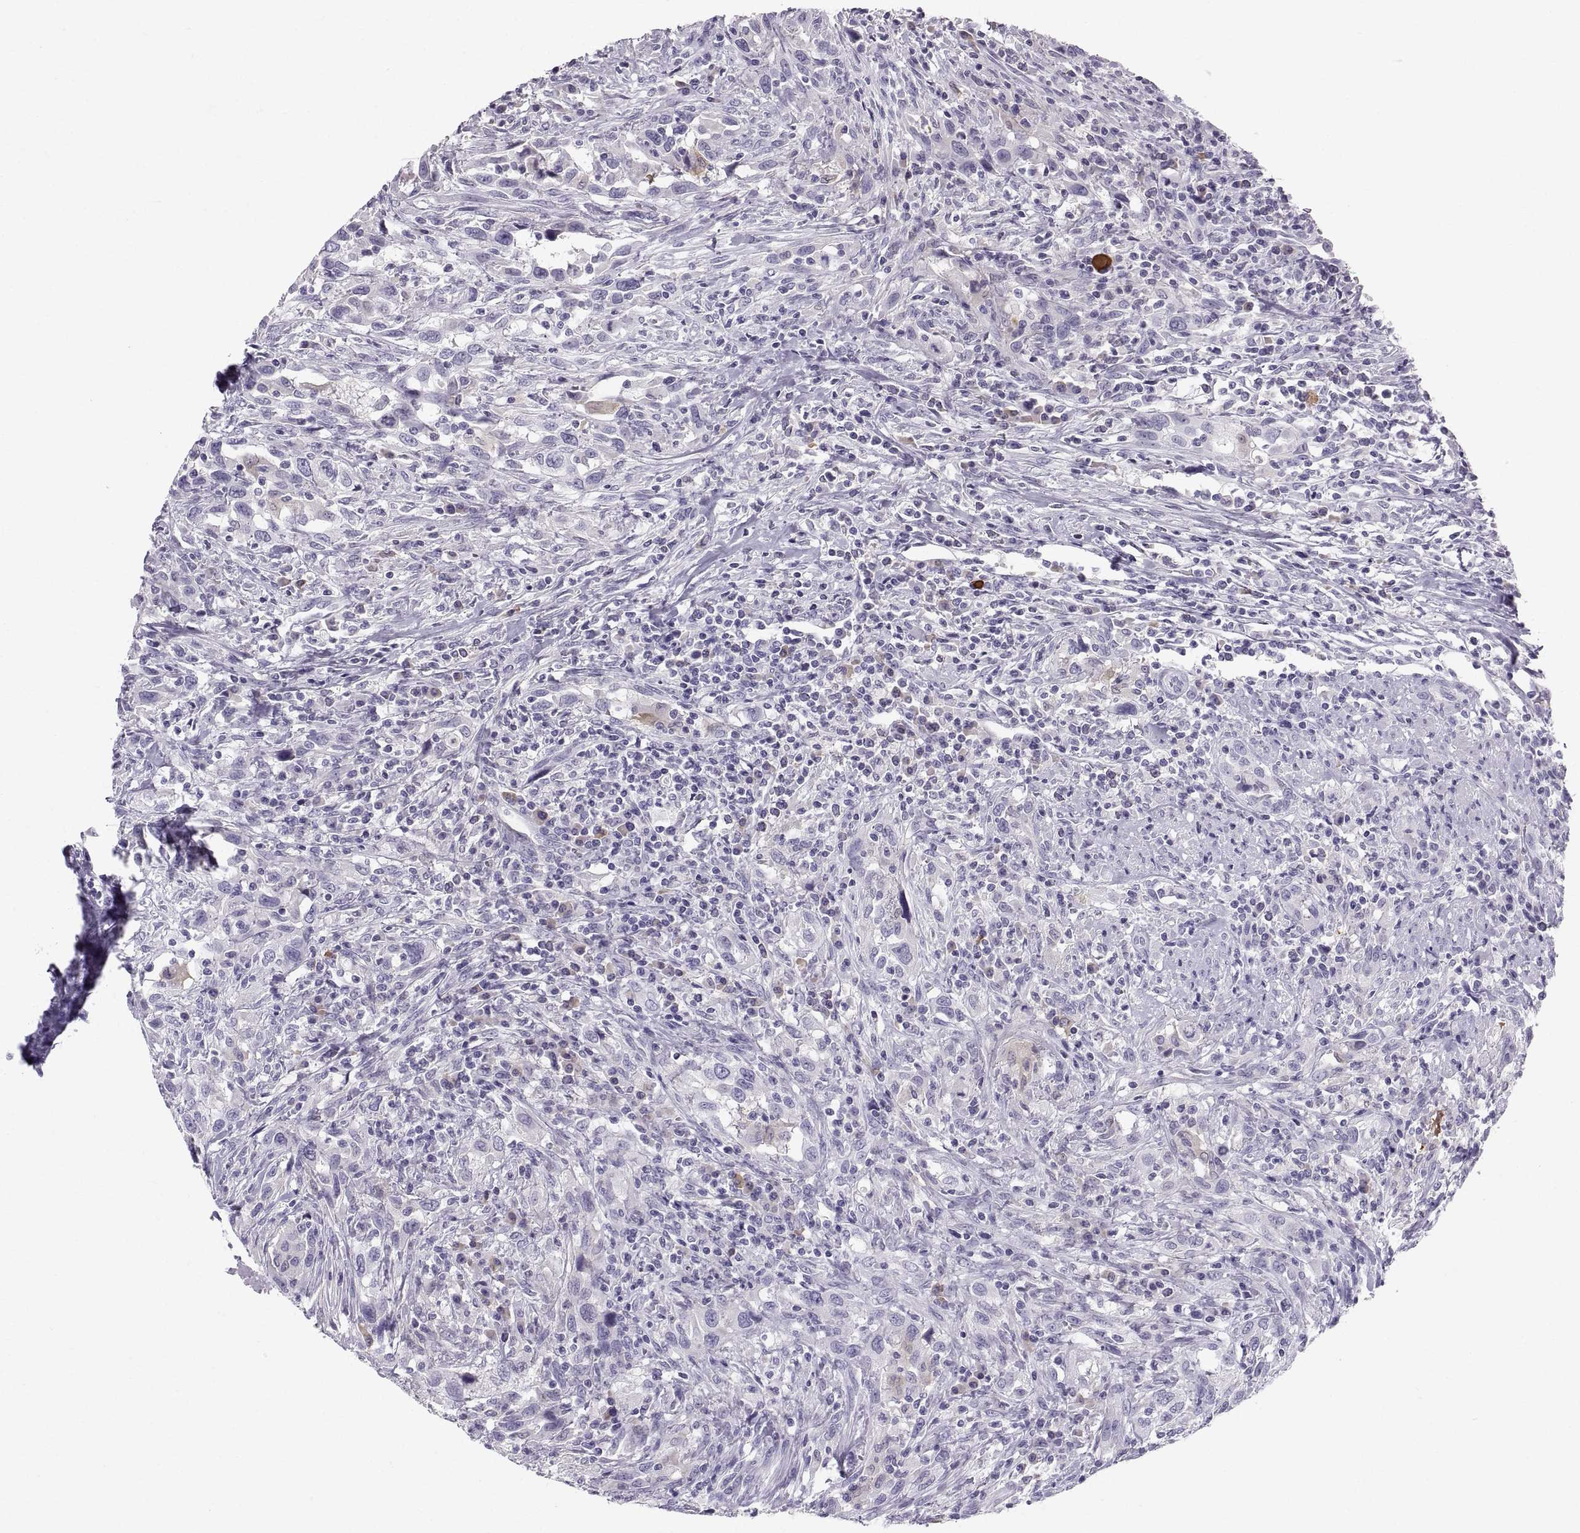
{"staining": {"intensity": "negative", "quantity": "none", "location": "none"}, "tissue": "urothelial cancer", "cell_type": "Tumor cells", "image_type": "cancer", "snomed": [{"axis": "morphology", "description": "Urothelial carcinoma, NOS"}, {"axis": "morphology", "description": "Urothelial carcinoma, High grade"}, {"axis": "topography", "description": "Urinary bladder"}], "caption": "High power microscopy image of an immunohistochemistry photomicrograph of urothelial cancer, revealing no significant positivity in tumor cells.", "gene": "SLC22A6", "patient": {"sex": "female", "age": 64}}